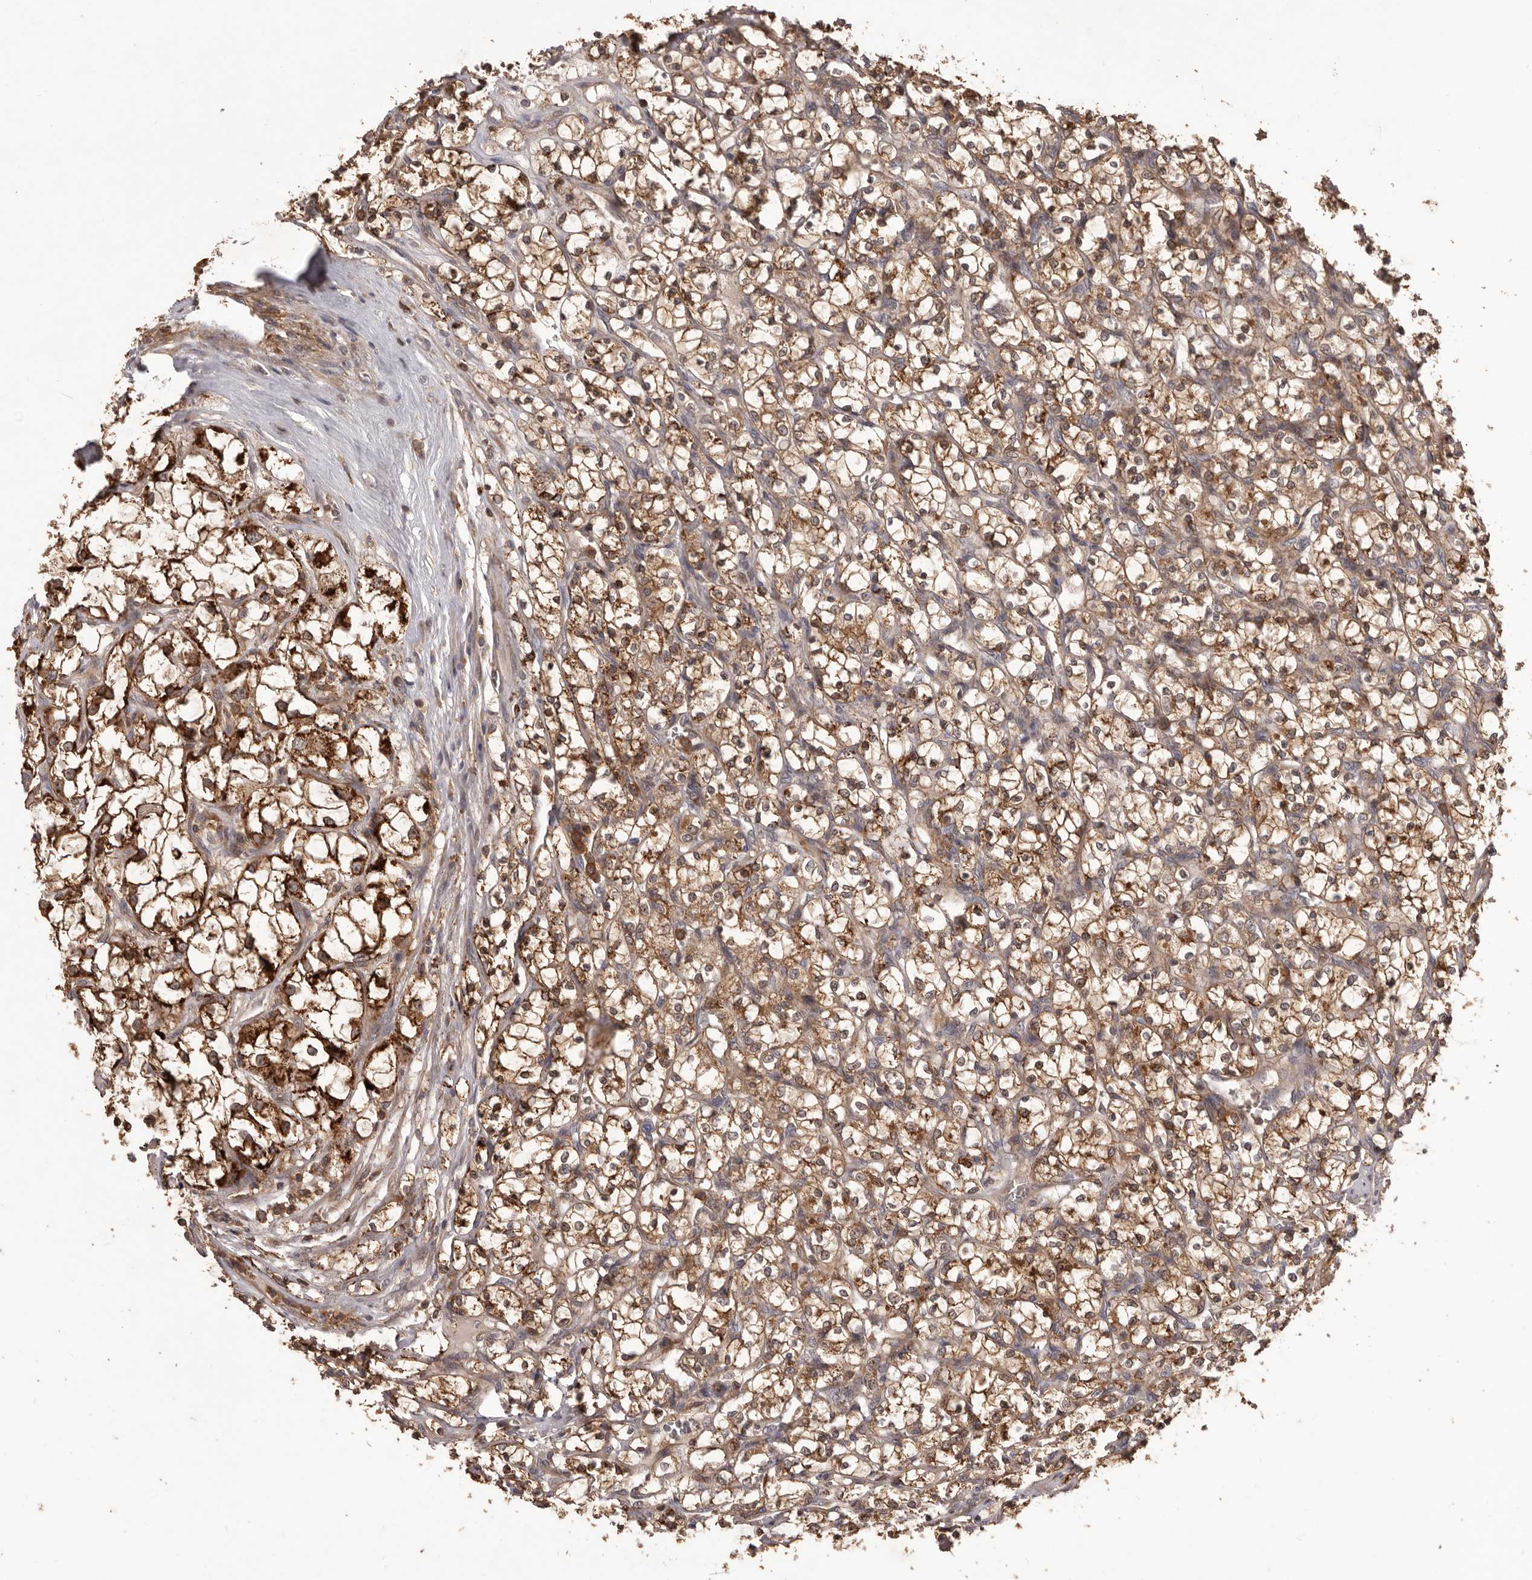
{"staining": {"intensity": "moderate", "quantity": ">75%", "location": "cytoplasmic/membranous"}, "tissue": "renal cancer", "cell_type": "Tumor cells", "image_type": "cancer", "snomed": [{"axis": "morphology", "description": "Adenocarcinoma, NOS"}, {"axis": "topography", "description": "Kidney"}], "caption": "A medium amount of moderate cytoplasmic/membranous expression is appreciated in approximately >75% of tumor cells in renal cancer tissue.", "gene": "GLIPR2", "patient": {"sex": "female", "age": 69}}